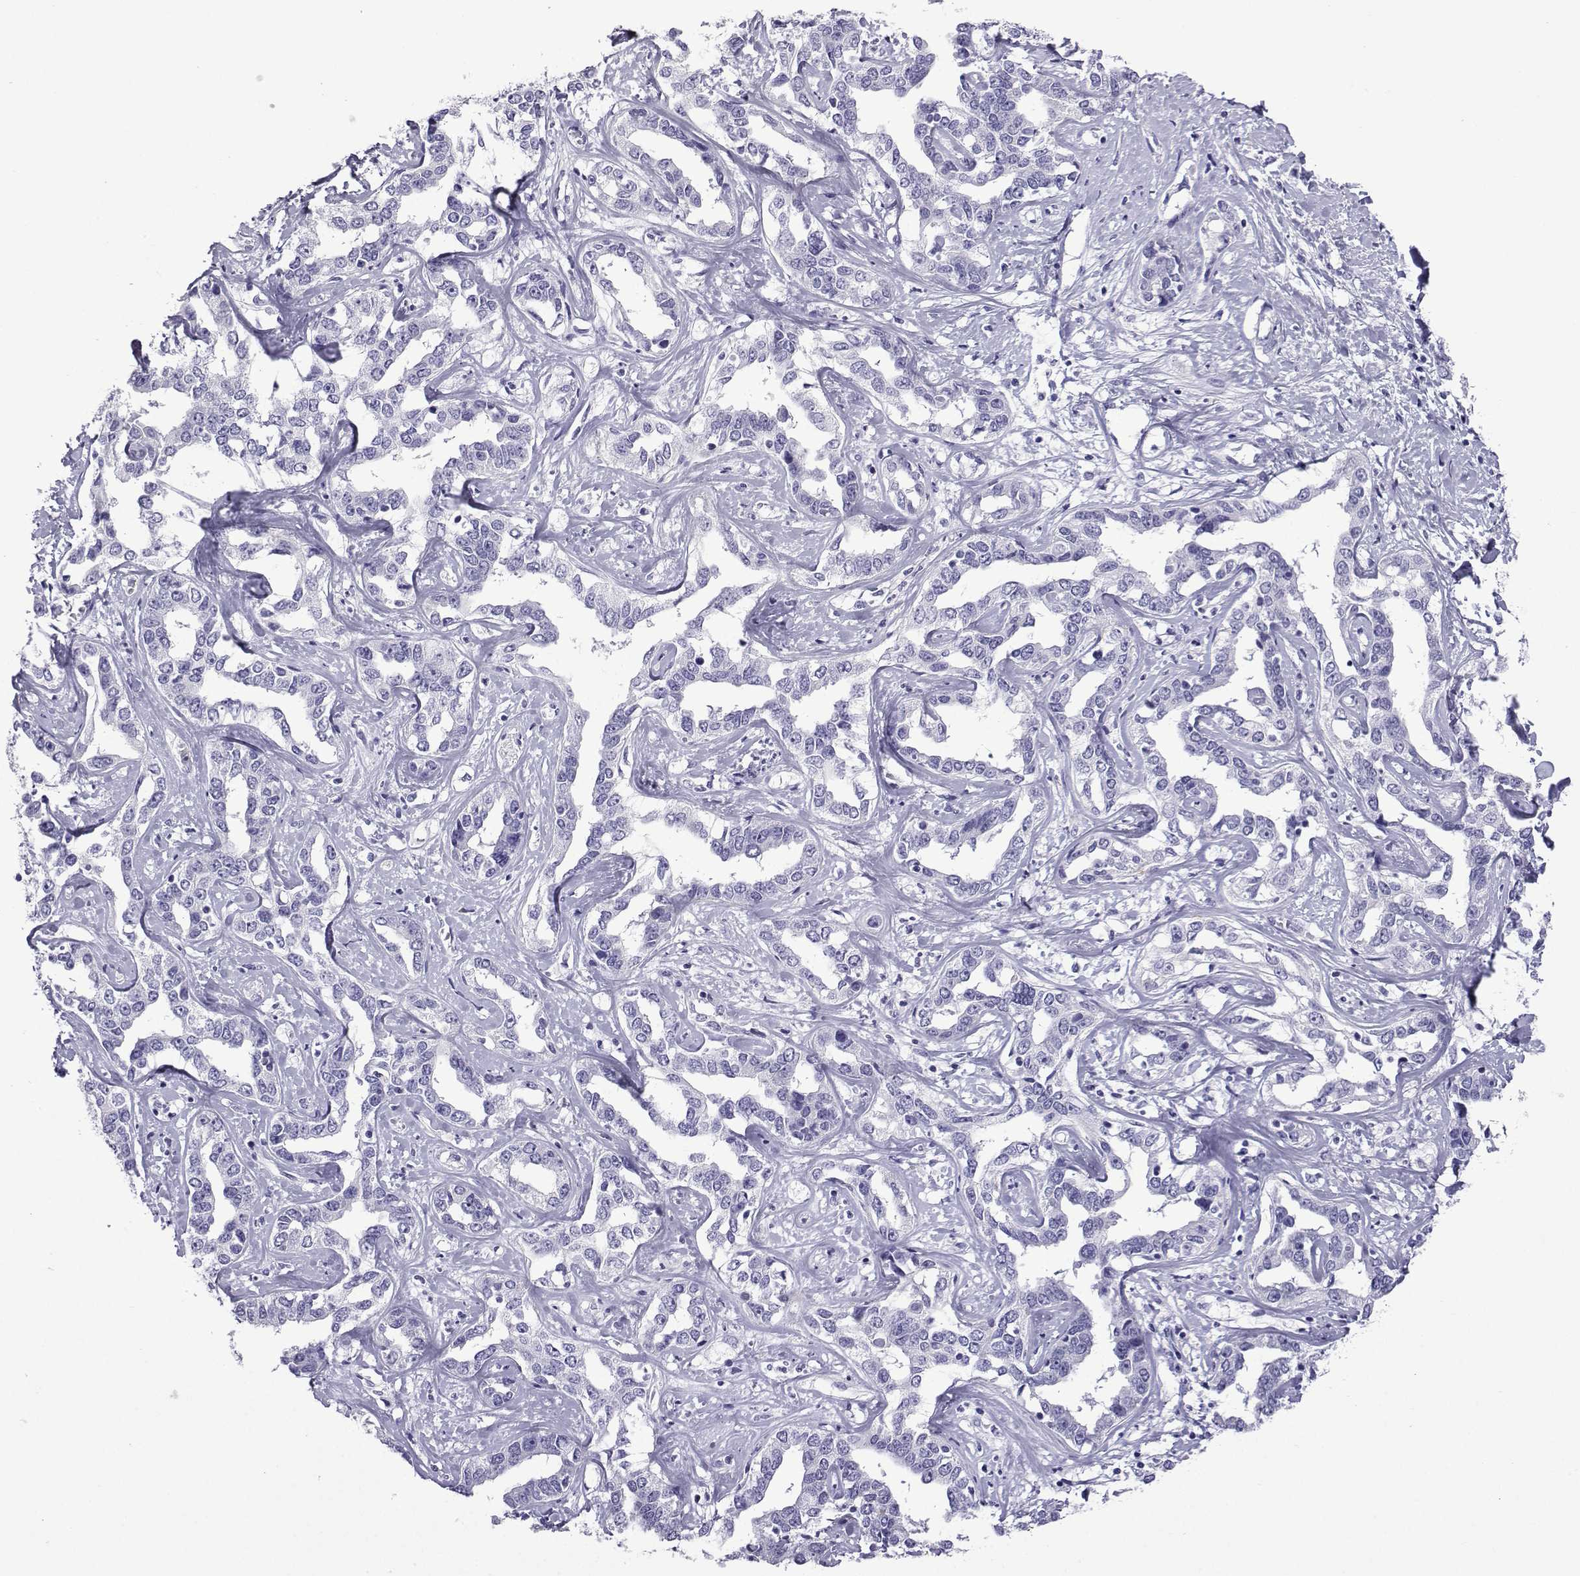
{"staining": {"intensity": "negative", "quantity": "none", "location": "none"}, "tissue": "liver cancer", "cell_type": "Tumor cells", "image_type": "cancer", "snomed": [{"axis": "morphology", "description": "Cholangiocarcinoma"}, {"axis": "topography", "description": "Liver"}], "caption": "Tumor cells are negative for protein expression in human liver cancer.", "gene": "KCNF1", "patient": {"sex": "male", "age": 59}}